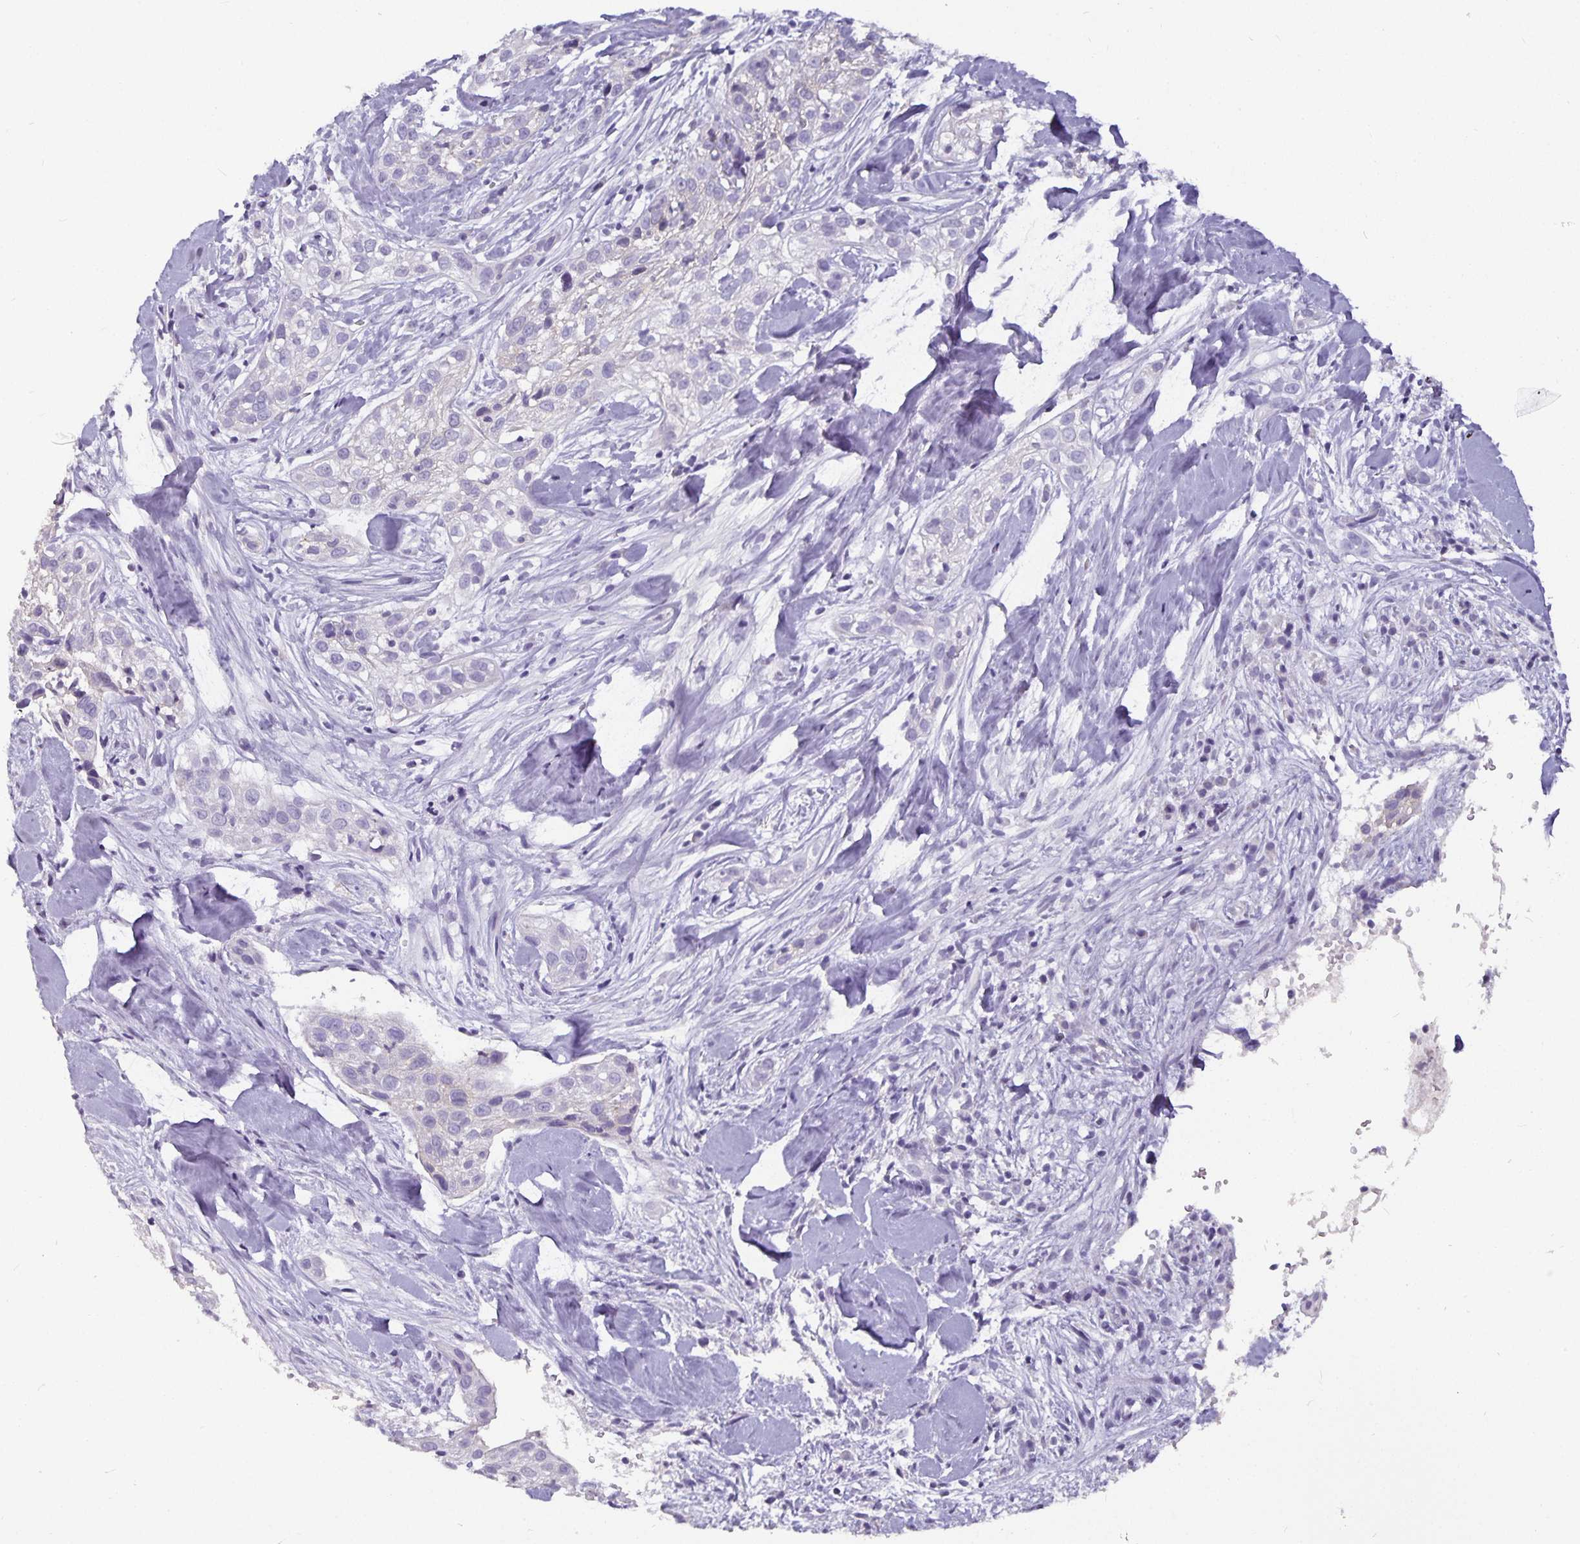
{"staining": {"intensity": "negative", "quantity": "none", "location": "none"}, "tissue": "skin cancer", "cell_type": "Tumor cells", "image_type": "cancer", "snomed": [{"axis": "morphology", "description": "Squamous cell carcinoma, NOS"}, {"axis": "topography", "description": "Skin"}], "caption": "Protein analysis of squamous cell carcinoma (skin) exhibits no significant expression in tumor cells.", "gene": "CA12", "patient": {"sex": "male", "age": 82}}